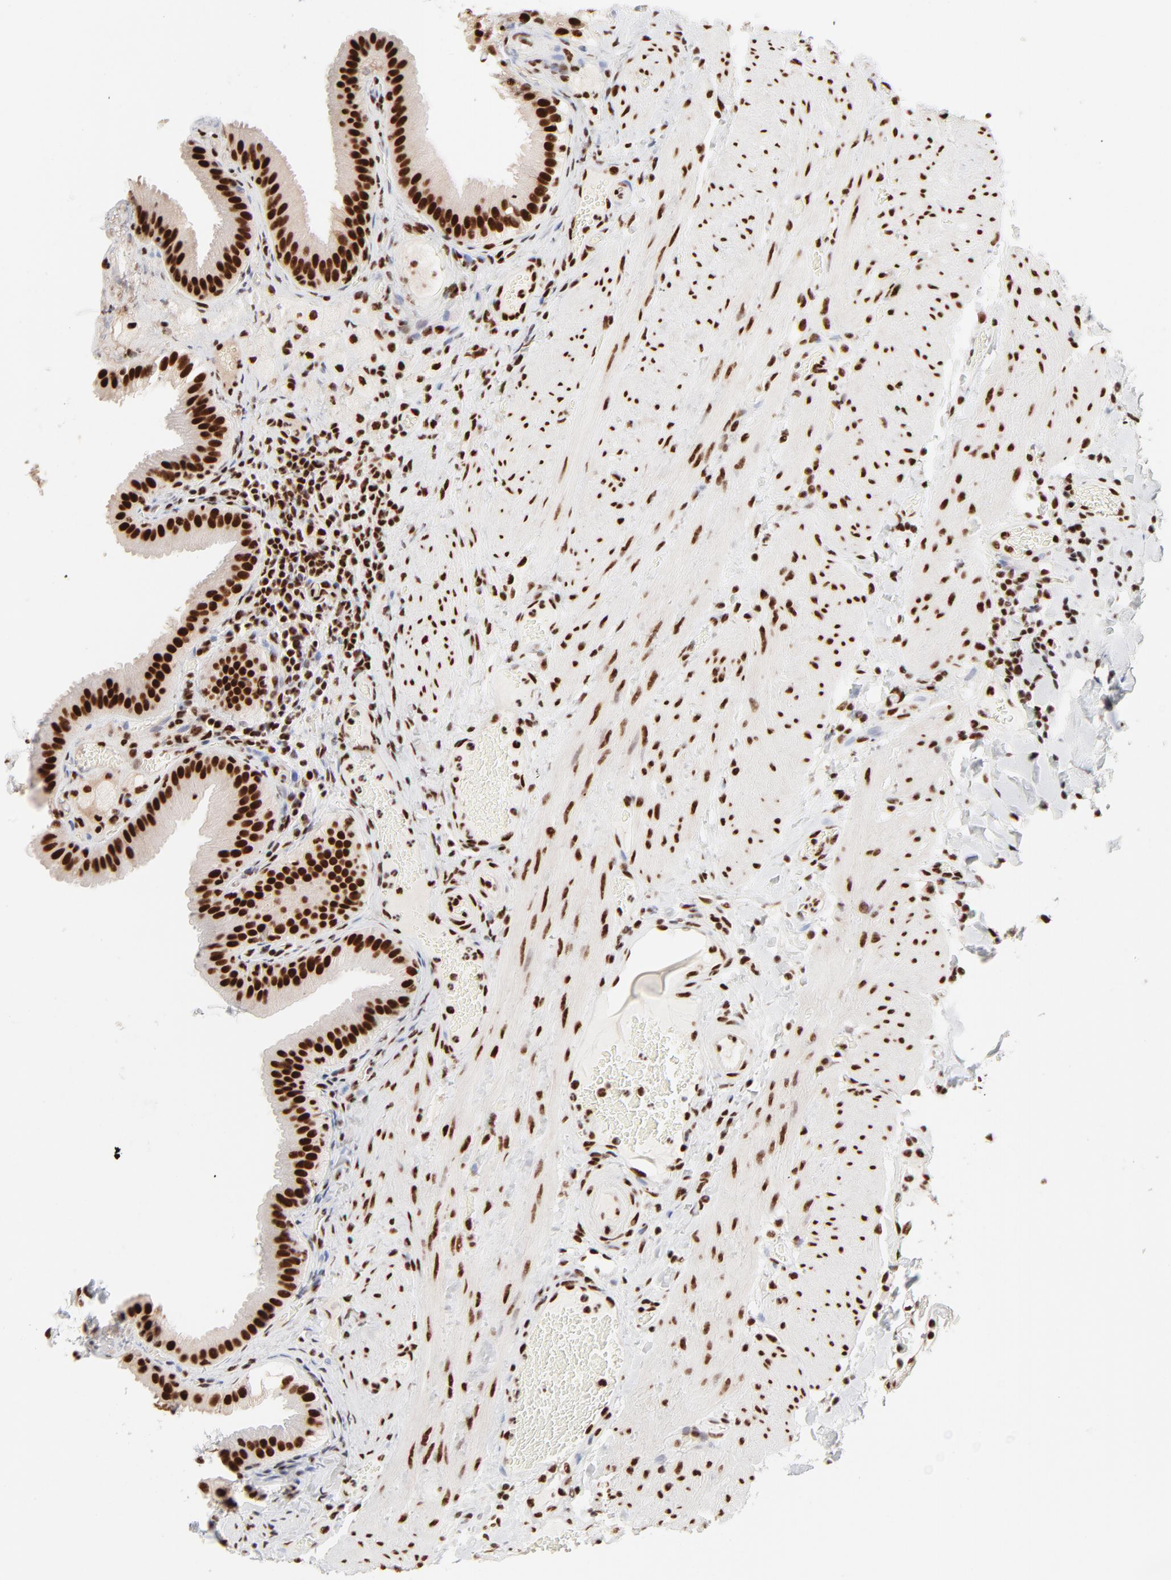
{"staining": {"intensity": "strong", "quantity": ">75%", "location": "nuclear"}, "tissue": "gallbladder", "cell_type": "Glandular cells", "image_type": "normal", "snomed": [{"axis": "morphology", "description": "Normal tissue, NOS"}, {"axis": "topography", "description": "Gallbladder"}], "caption": "Immunohistochemistry photomicrograph of normal gallbladder: human gallbladder stained using immunohistochemistry (IHC) reveals high levels of strong protein expression localized specifically in the nuclear of glandular cells, appearing as a nuclear brown color.", "gene": "TARDBP", "patient": {"sex": "female", "age": 24}}